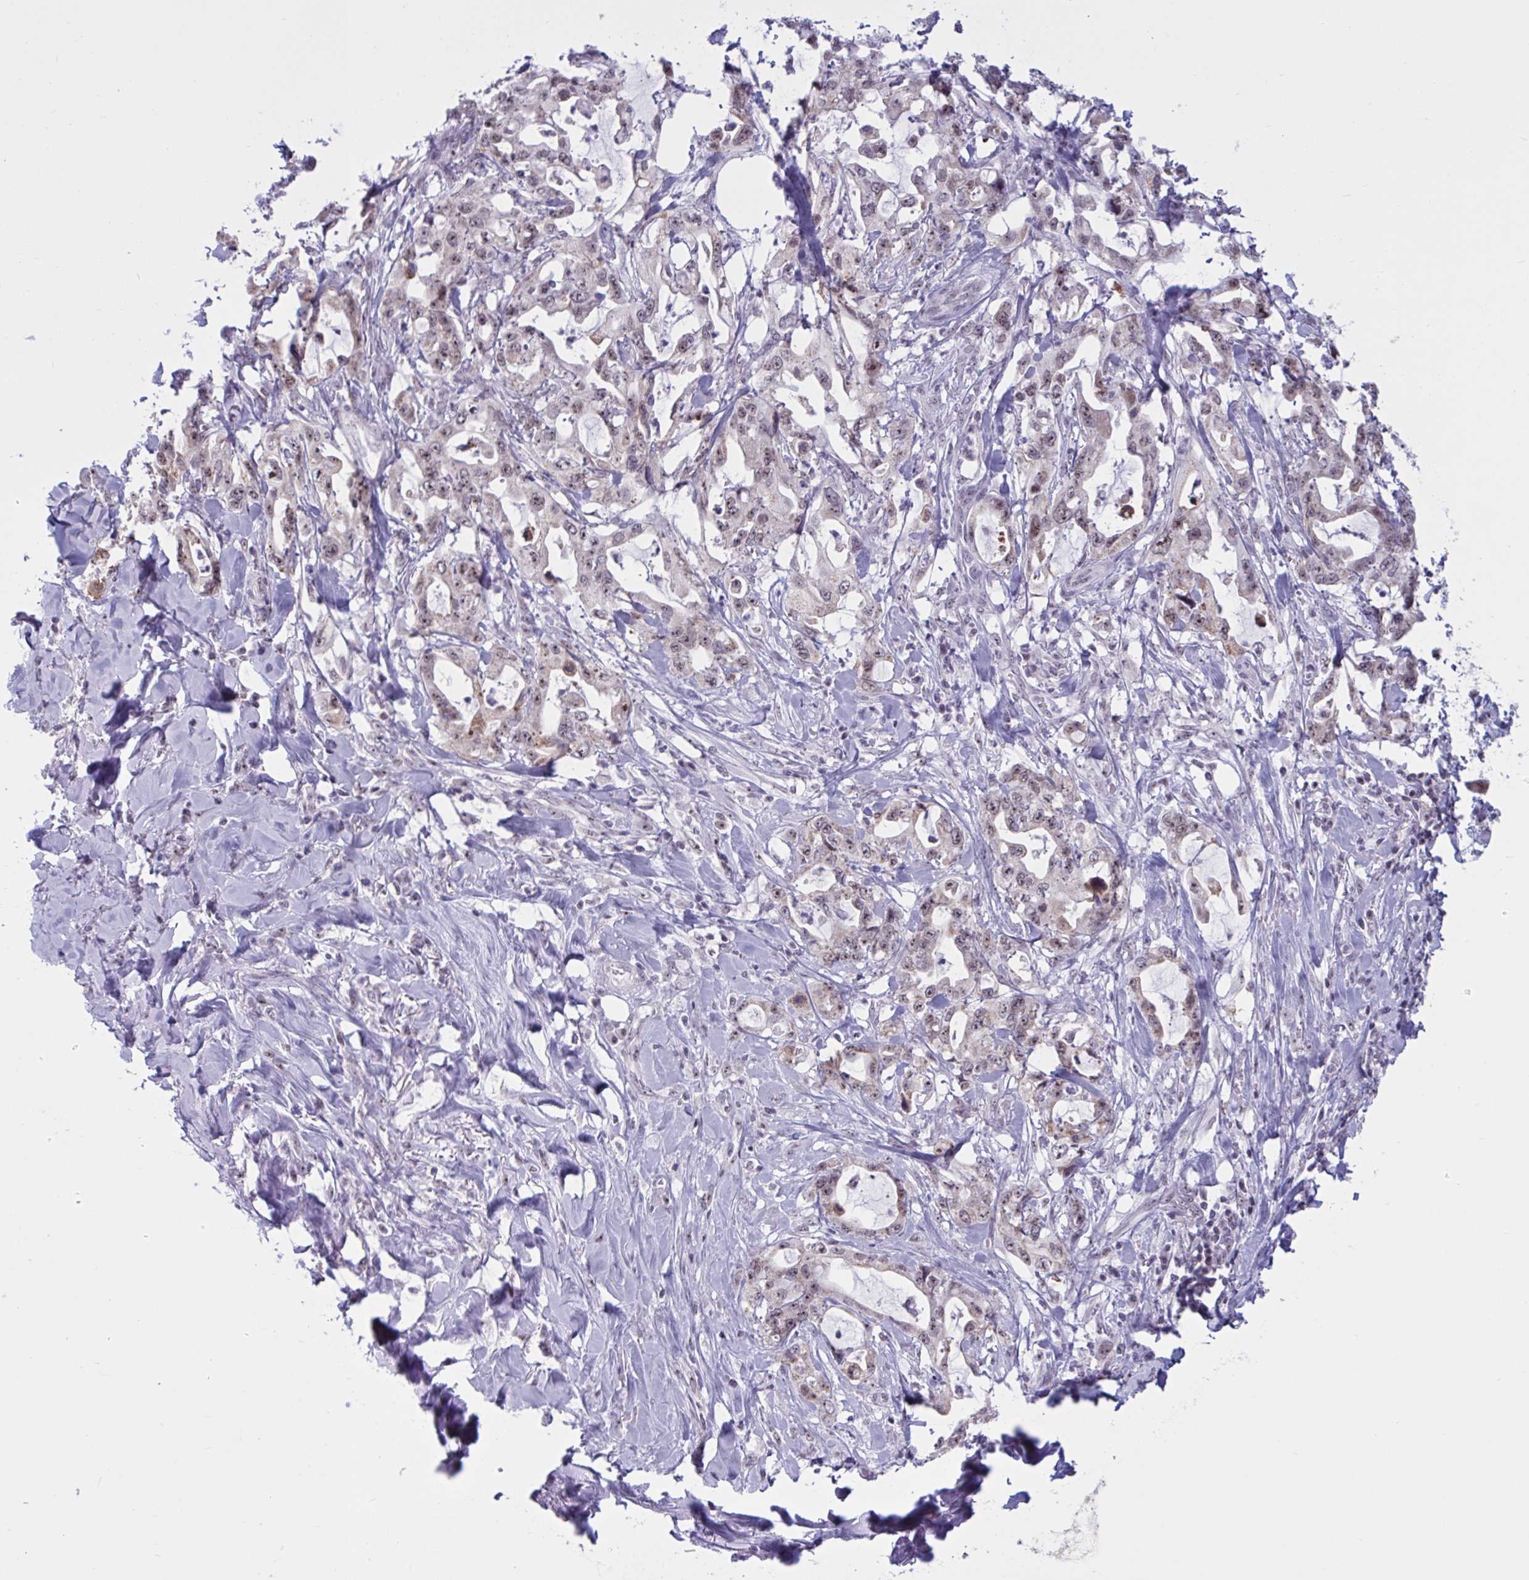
{"staining": {"intensity": "weak", "quantity": ">75%", "location": "nuclear"}, "tissue": "pancreatic cancer", "cell_type": "Tumor cells", "image_type": "cancer", "snomed": [{"axis": "morphology", "description": "Adenocarcinoma, NOS"}, {"axis": "topography", "description": "Pancreas"}], "caption": "There is low levels of weak nuclear positivity in tumor cells of adenocarcinoma (pancreatic), as demonstrated by immunohistochemical staining (brown color).", "gene": "TGM6", "patient": {"sex": "female", "age": 61}}